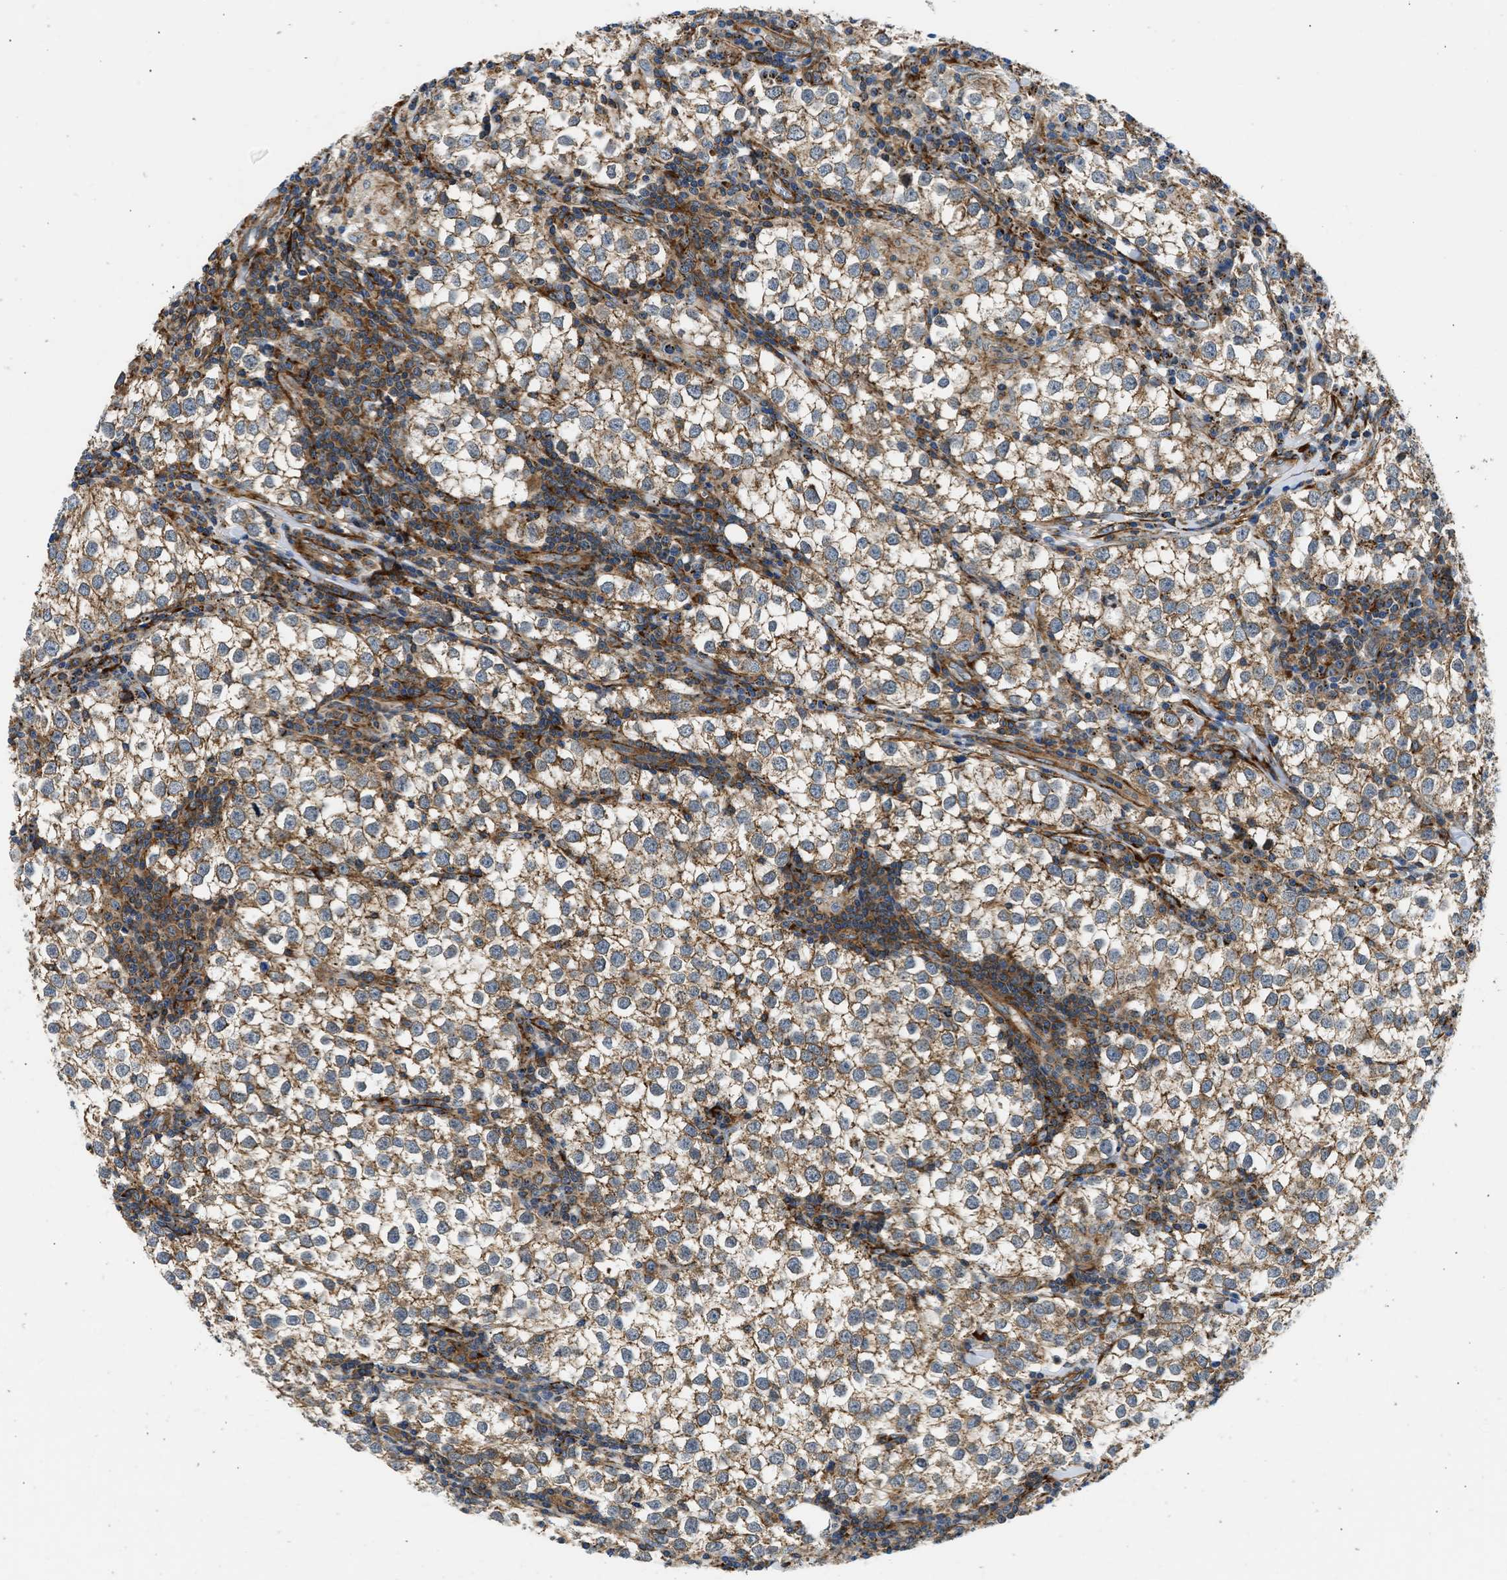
{"staining": {"intensity": "moderate", "quantity": ">75%", "location": "cytoplasmic/membranous"}, "tissue": "testis cancer", "cell_type": "Tumor cells", "image_type": "cancer", "snomed": [{"axis": "morphology", "description": "Seminoma, NOS"}, {"axis": "morphology", "description": "Carcinoma, Embryonal, NOS"}, {"axis": "topography", "description": "Testis"}], "caption": "There is medium levels of moderate cytoplasmic/membranous staining in tumor cells of testis cancer (embryonal carcinoma), as demonstrated by immunohistochemical staining (brown color).", "gene": "SEPTIN2", "patient": {"sex": "male", "age": 36}}